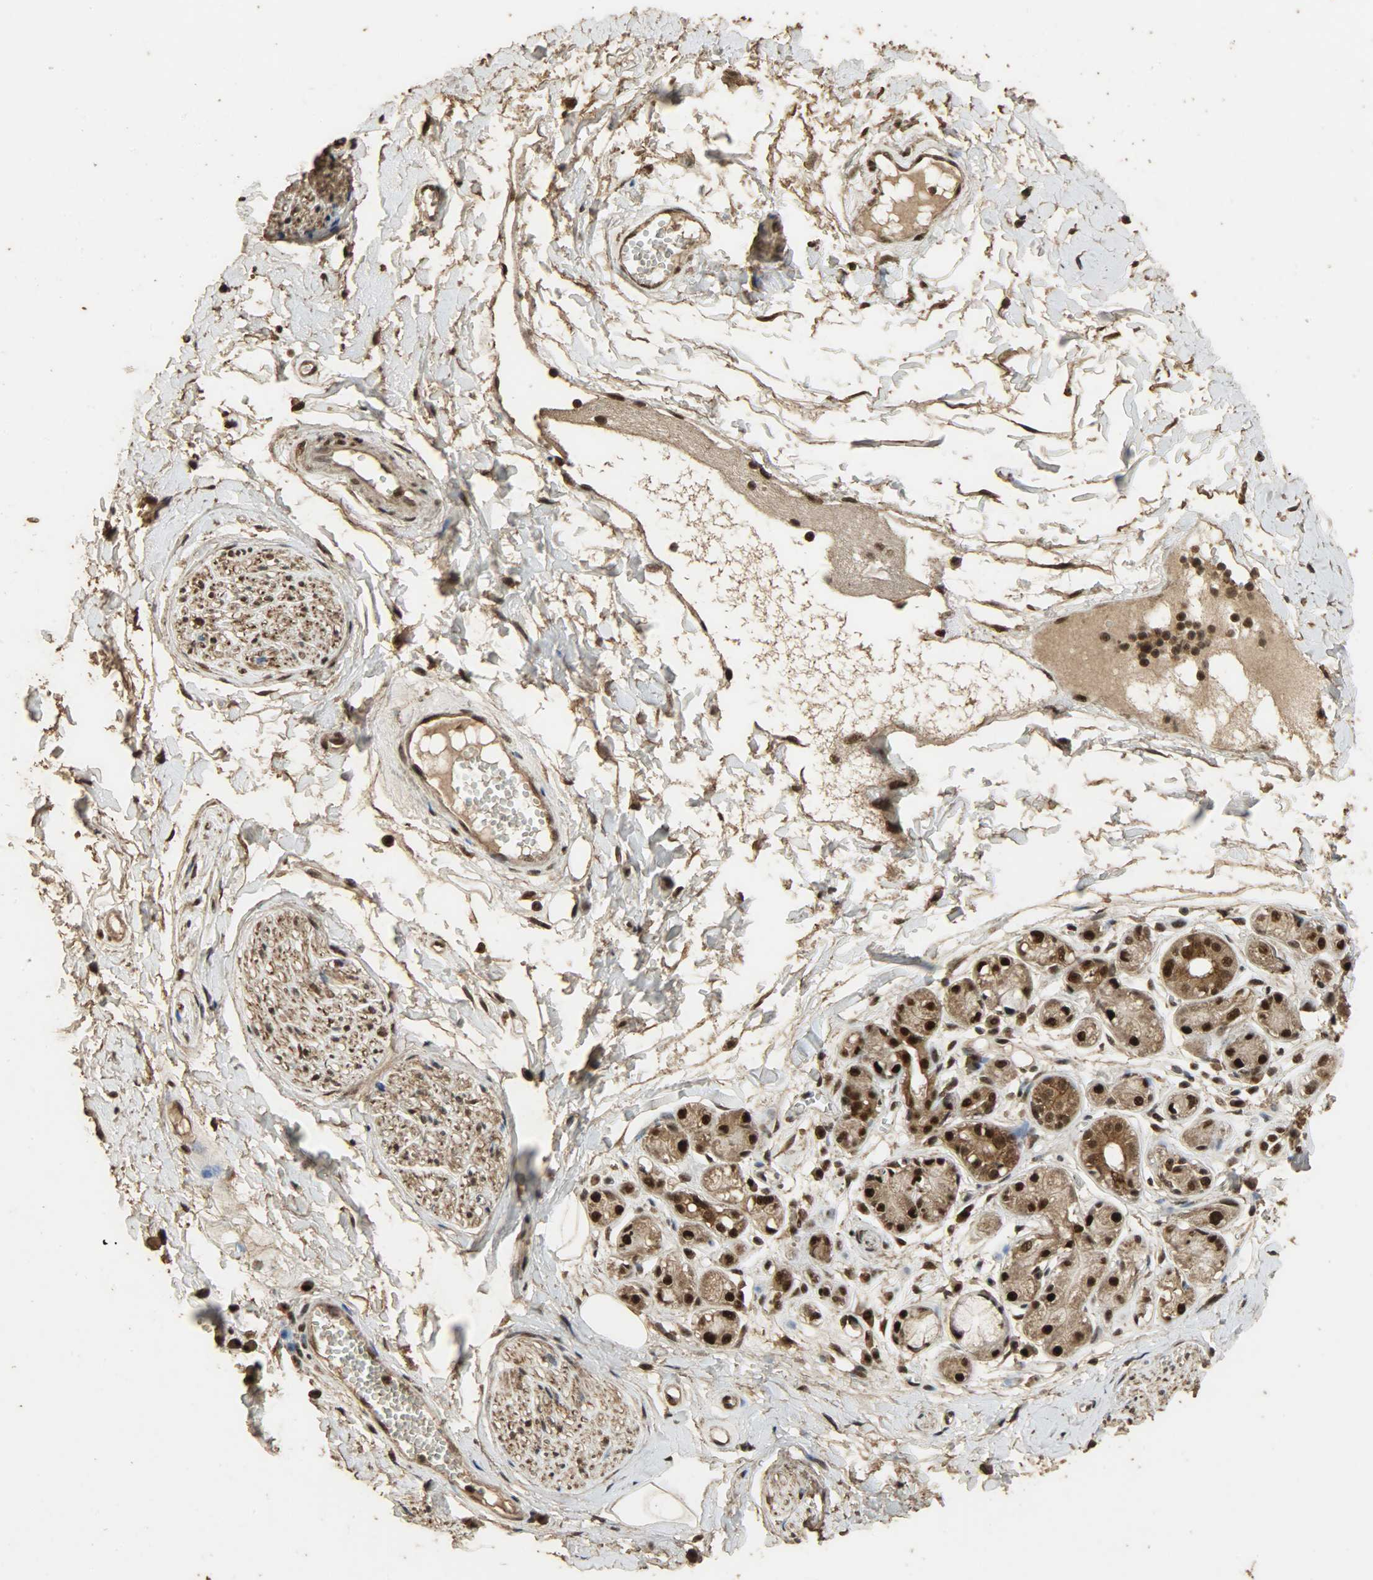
{"staining": {"intensity": "strong", "quantity": ">75%", "location": "cytoplasmic/membranous,nuclear"}, "tissue": "adipose tissue", "cell_type": "Adipocytes", "image_type": "normal", "snomed": [{"axis": "morphology", "description": "Normal tissue, NOS"}, {"axis": "morphology", "description": "Inflammation, NOS"}, {"axis": "topography", "description": "Salivary gland"}, {"axis": "topography", "description": "Peripheral nerve tissue"}], "caption": "Adipocytes exhibit high levels of strong cytoplasmic/membranous,nuclear expression in about >75% of cells in unremarkable human adipose tissue. Nuclei are stained in blue.", "gene": "CCNT2", "patient": {"sex": "female", "age": 75}}